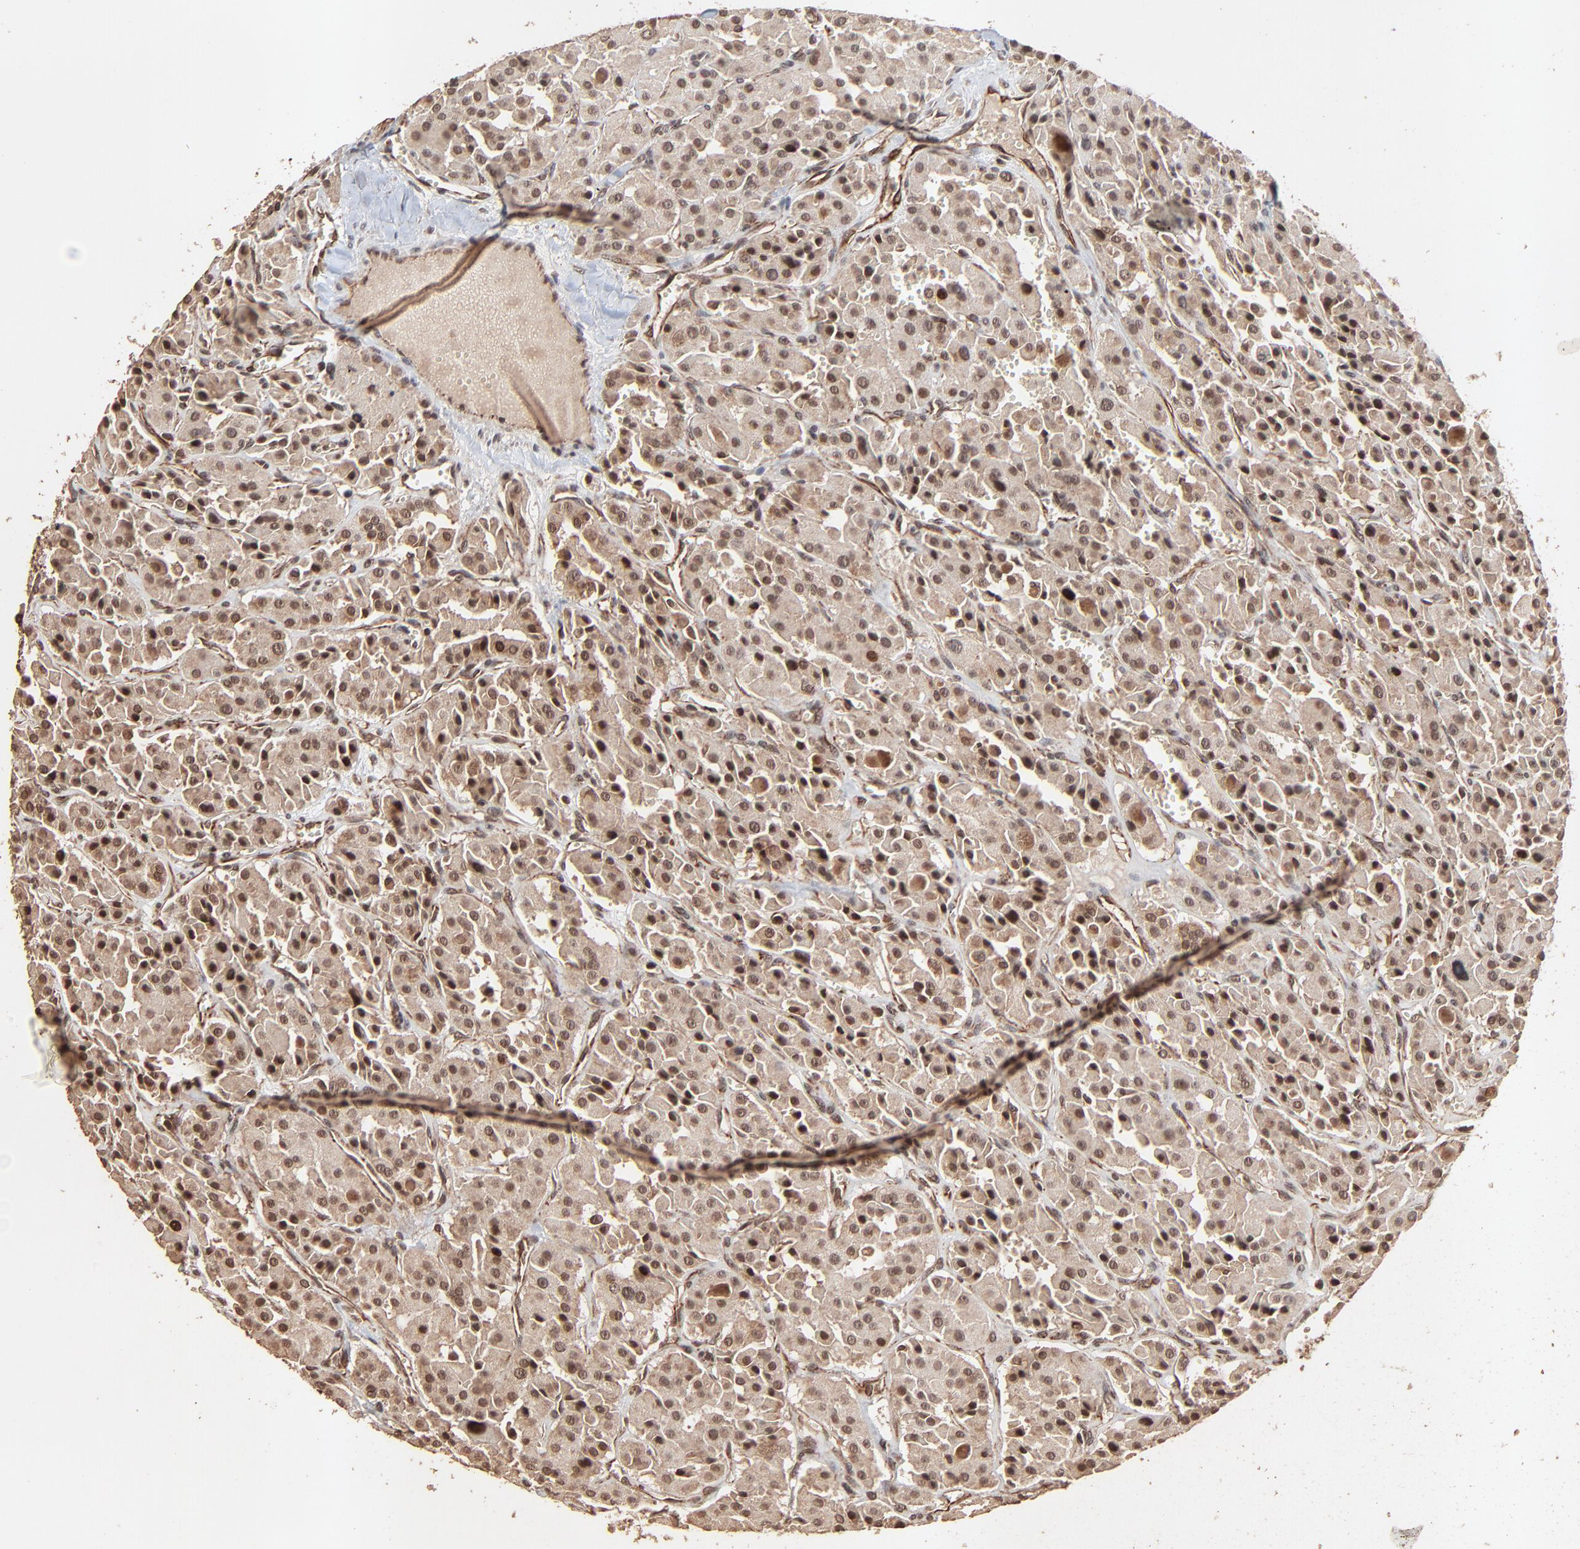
{"staining": {"intensity": "moderate", "quantity": ">75%", "location": "cytoplasmic/membranous,nuclear"}, "tissue": "thyroid cancer", "cell_type": "Tumor cells", "image_type": "cancer", "snomed": [{"axis": "morphology", "description": "Carcinoma, NOS"}, {"axis": "topography", "description": "Thyroid gland"}], "caption": "Thyroid cancer (carcinoma) tissue displays moderate cytoplasmic/membranous and nuclear staining in about >75% of tumor cells, visualized by immunohistochemistry.", "gene": "FAM227A", "patient": {"sex": "male", "age": 76}}